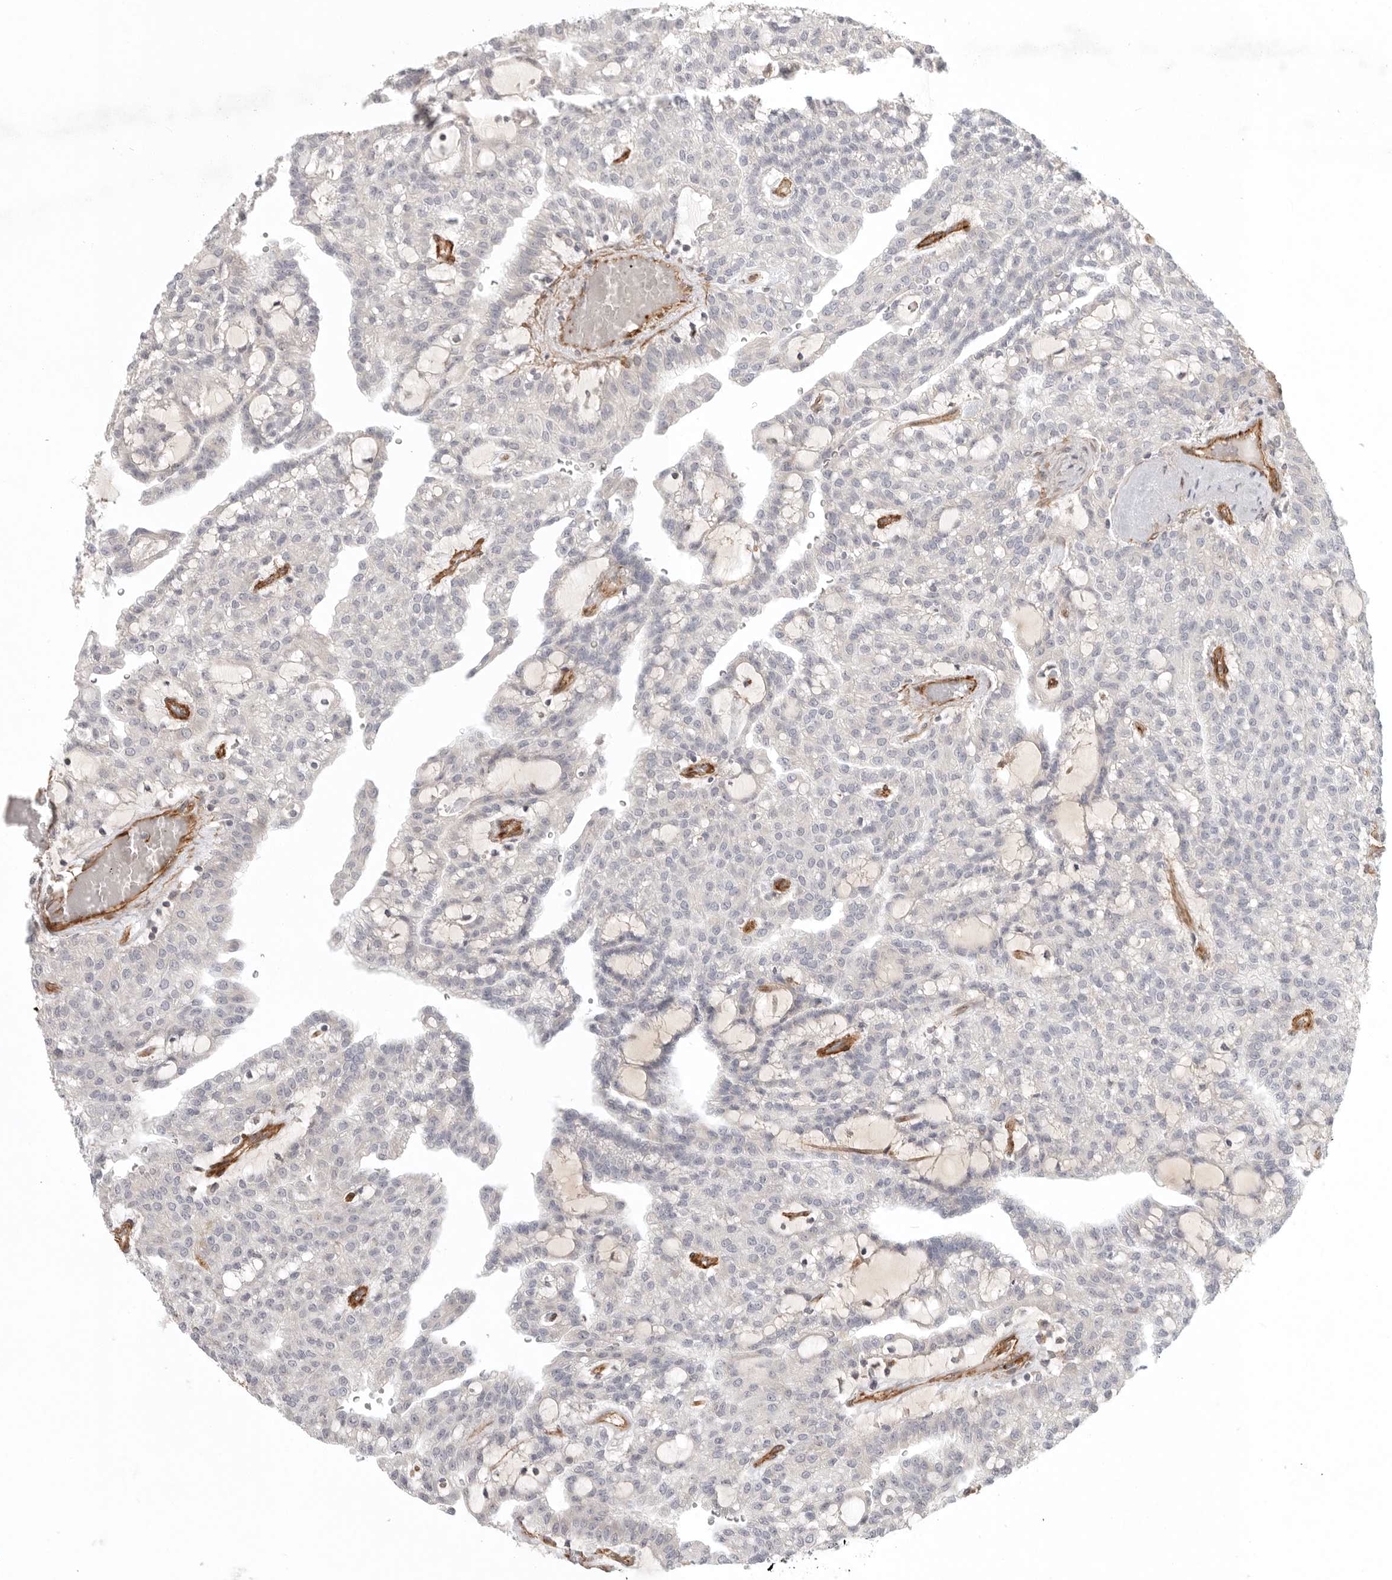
{"staining": {"intensity": "negative", "quantity": "none", "location": "none"}, "tissue": "renal cancer", "cell_type": "Tumor cells", "image_type": "cancer", "snomed": [{"axis": "morphology", "description": "Adenocarcinoma, NOS"}, {"axis": "topography", "description": "Kidney"}], "caption": "Adenocarcinoma (renal) was stained to show a protein in brown. There is no significant expression in tumor cells. (DAB immunohistochemistry (IHC), high magnification).", "gene": "LONRF1", "patient": {"sex": "male", "age": 63}}